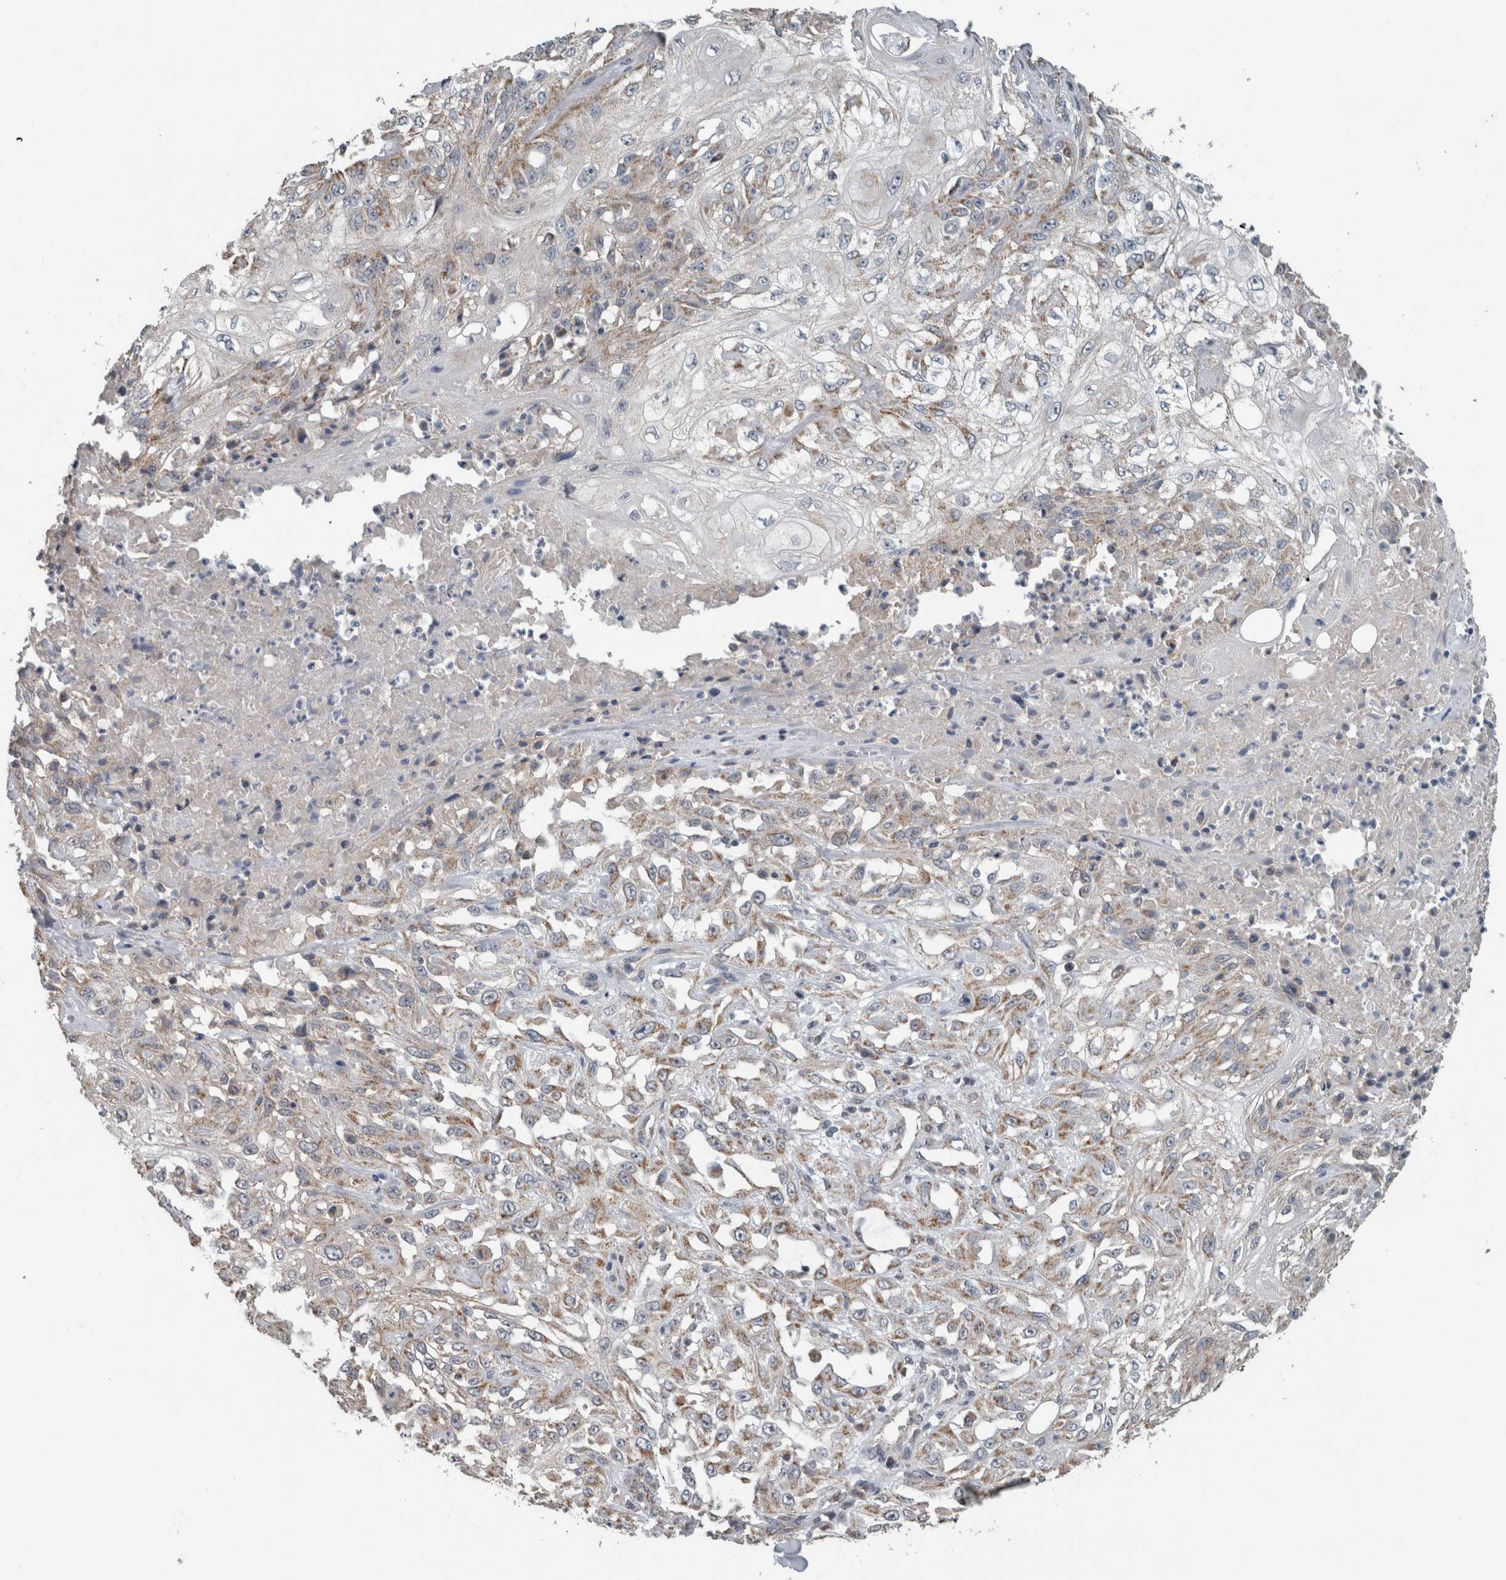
{"staining": {"intensity": "moderate", "quantity": "25%-75%", "location": "cytoplasmic/membranous"}, "tissue": "skin cancer", "cell_type": "Tumor cells", "image_type": "cancer", "snomed": [{"axis": "morphology", "description": "Squamous cell carcinoma, NOS"}, {"axis": "morphology", "description": "Squamous cell carcinoma, metastatic, NOS"}, {"axis": "topography", "description": "Skin"}, {"axis": "topography", "description": "Lymph node"}], "caption": "Human skin cancer (squamous cell carcinoma) stained with a protein marker displays moderate staining in tumor cells.", "gene": "ARMC1", "patient": {"sex": "male", "age": 75}}